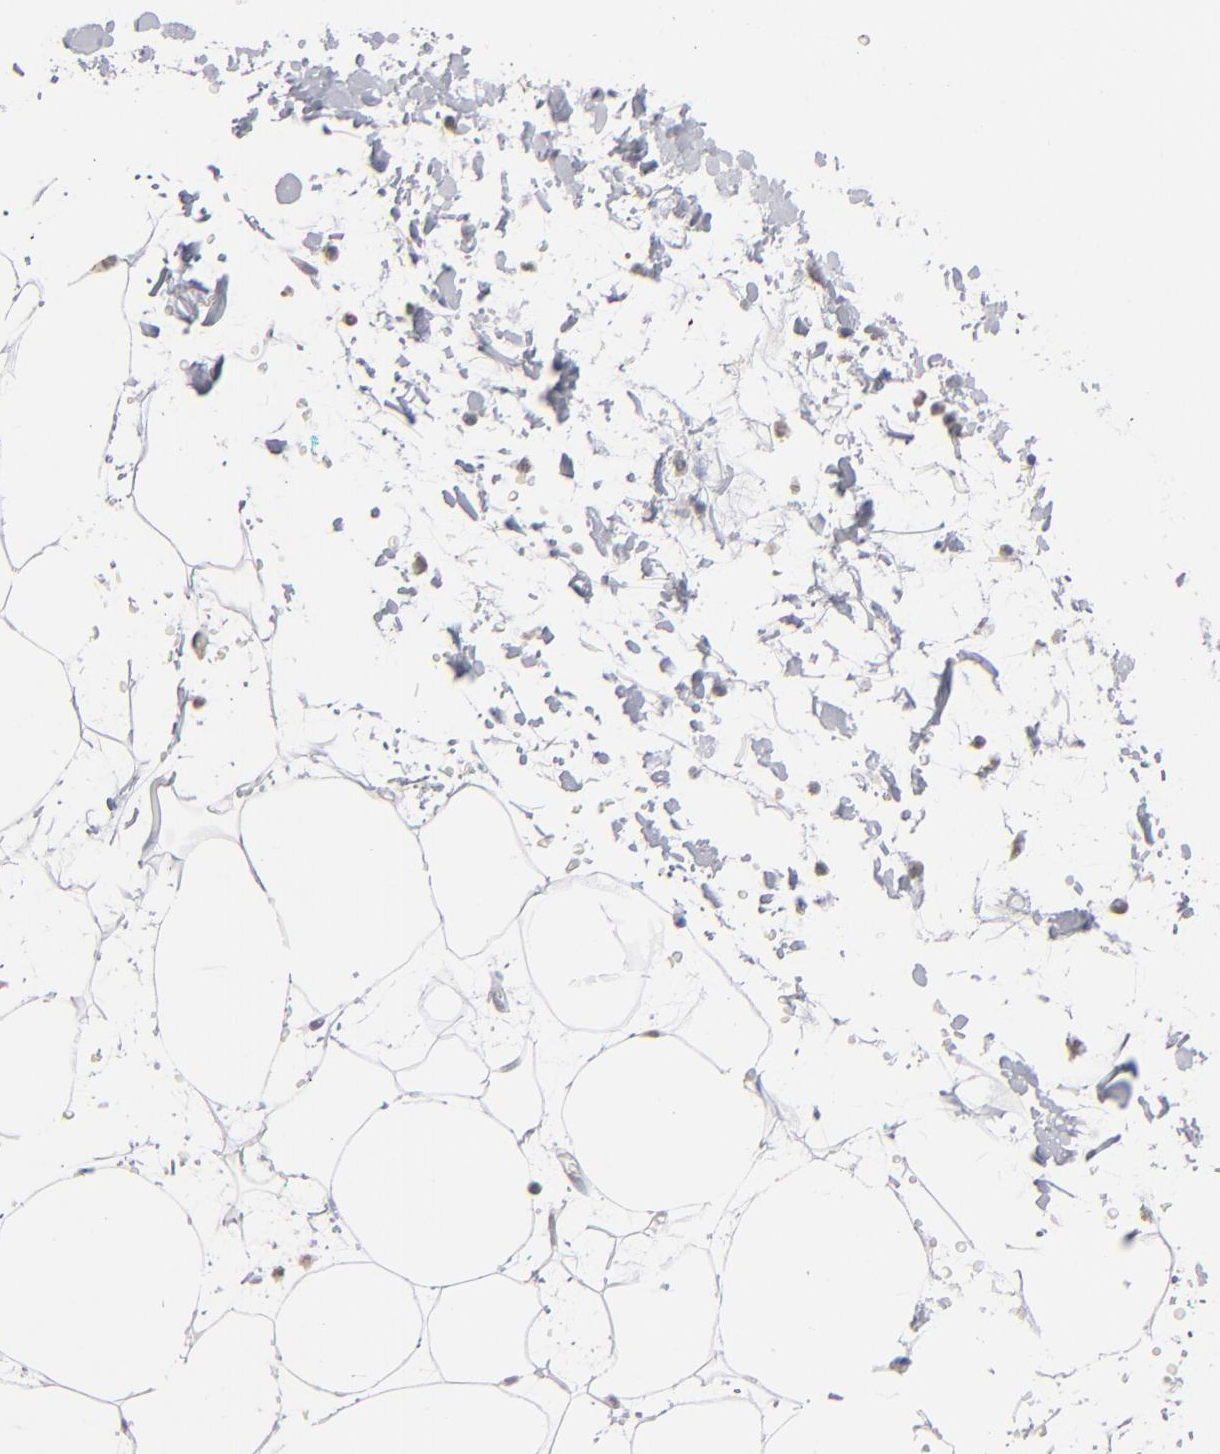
{"staining": {"intensity": "negative", "quantity": "none", "location": "none"}, "tissue": "adipose tissue", "cell_type": "Adipocytes", "image_type": "normal", "snomed": [{"axis": "morphology", "description": "Normal tissue, NOS"}, {"axis": "topography", "description": "Soft tissue"}], "caption": "The photomicrograph shows no staining of adipocytes in unremarkable adipose tissue.", "gene": "STAT4", "patient": {"sex": "male", "age": 72}}